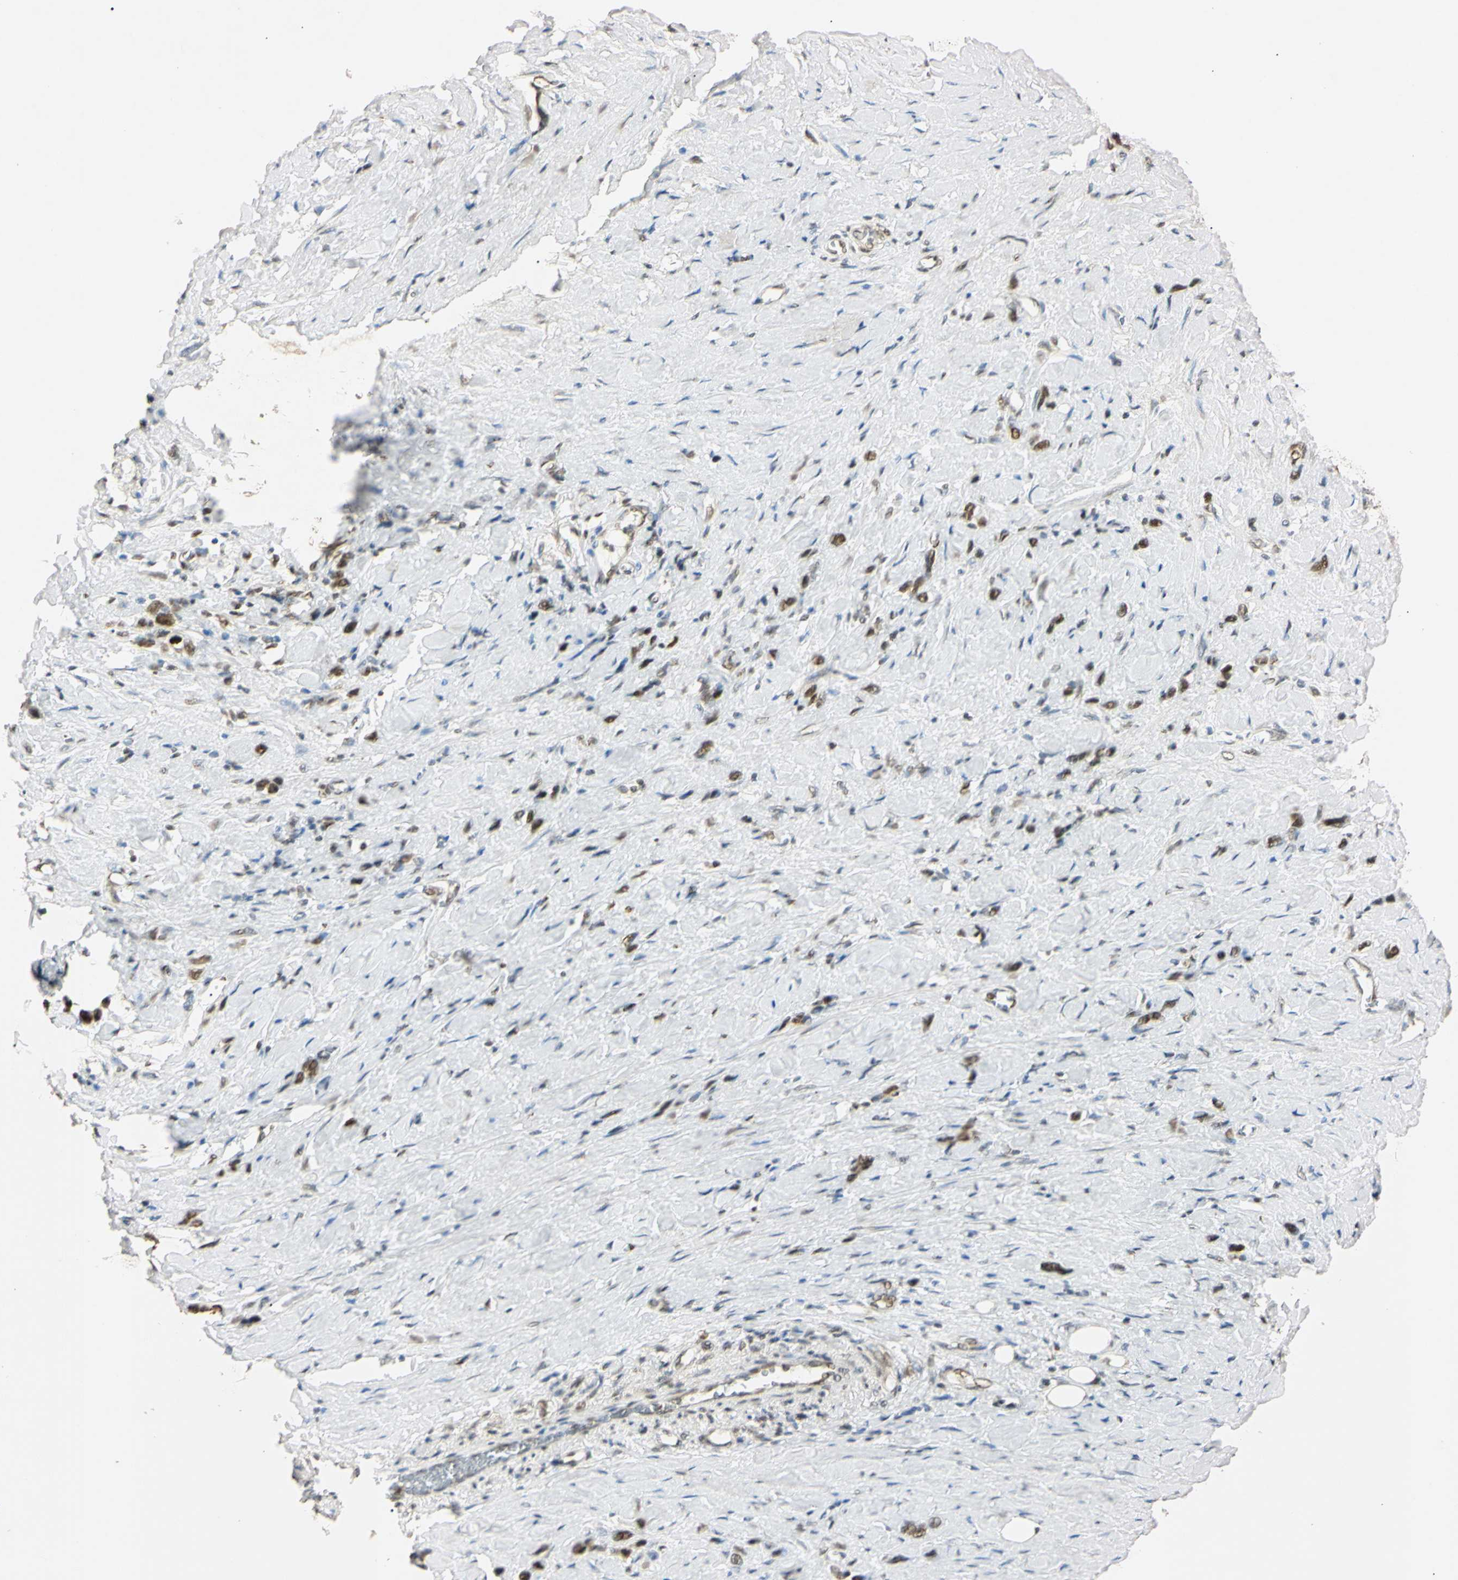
{"staining": {"intensity": "strong", "quantity": ">75%", "location": "nuclear"}, "tissue": "stomach cancer", "cell_type": "Tumor cells", "image_type": "cancer", "snomed": [{"axis": "morphology", "description": "Normal tissue, NOS"}, {"axis": "morphology", "description": "Adenocarcinoma, NOS"}, {"axis": "morphology", "description": "Adenocarcinoma, High grade"}, {"axis": "topography", "description": "Stomach, upper"}, {"axis": "topography", "description": "Stomach"}], "caption": "This image shows immunohistochemistry staining of high-grade adenocarcinoma (stomach), with high strong nuclear staining in about >75% of tumor cells.", "gene": "SMARCA5", "patient": {"sex": "female", "age": 65}}